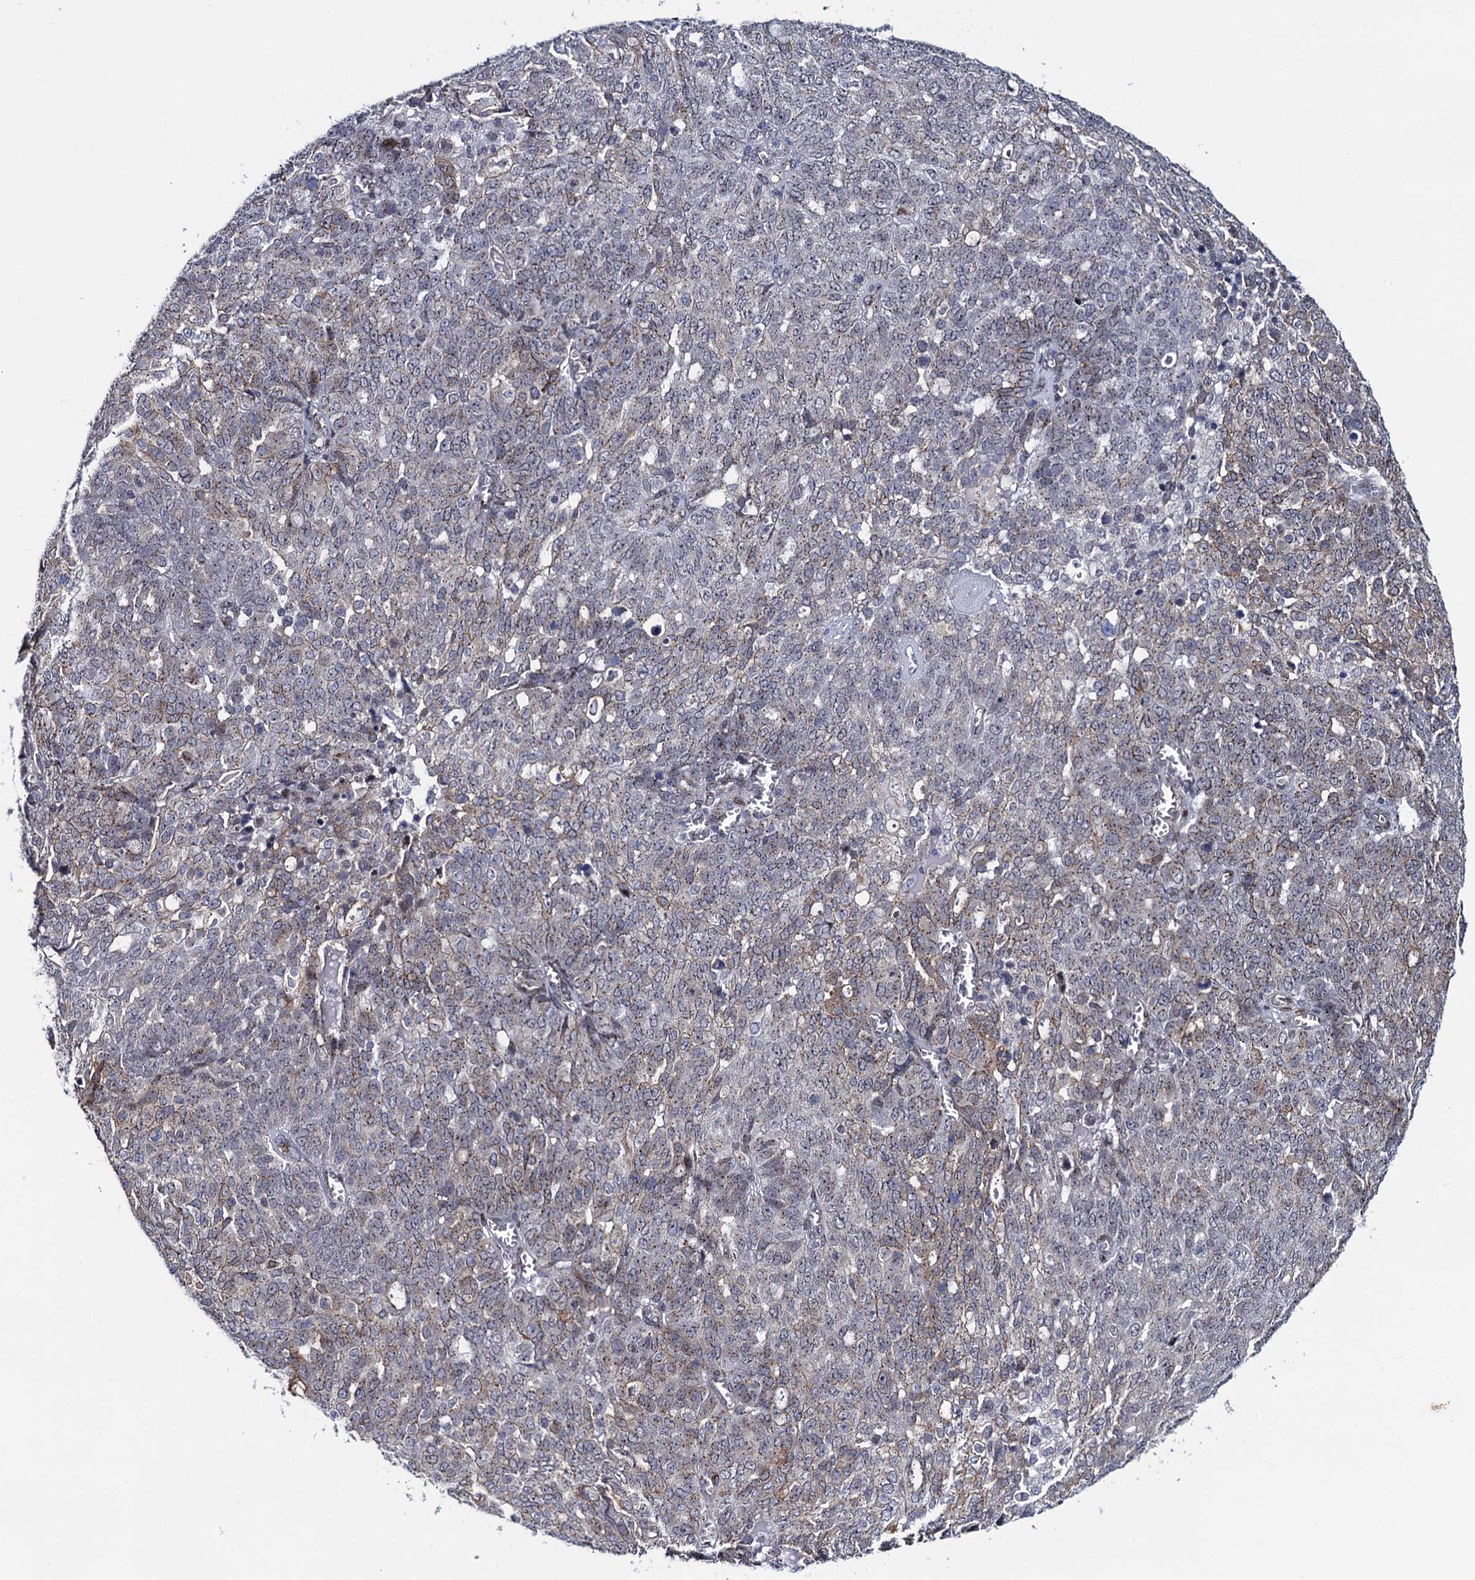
{"staining": {"intensity": "weak", "quantity": "<25%", "location": "cytoplasmic/membranous"}, "tissue": "ovarian cancer", "cell_type": "Tumor cells", "image_type": "cancer", "snomed": [{"axis": "morphology", "description": "Cystadenocarcinoma, serous, NOS"}, {"axis": "topography", "description": "Soft tissue"}, {"axis": "topography", "description": "Ovary"}], "caption": "Serous cystadenocarcinoma (ovarian) was stained to show a protein in brown. There is no significant staining in tumor cells.", "gene": "THAP2", "patient": {"sex": "female", "age": 57}}